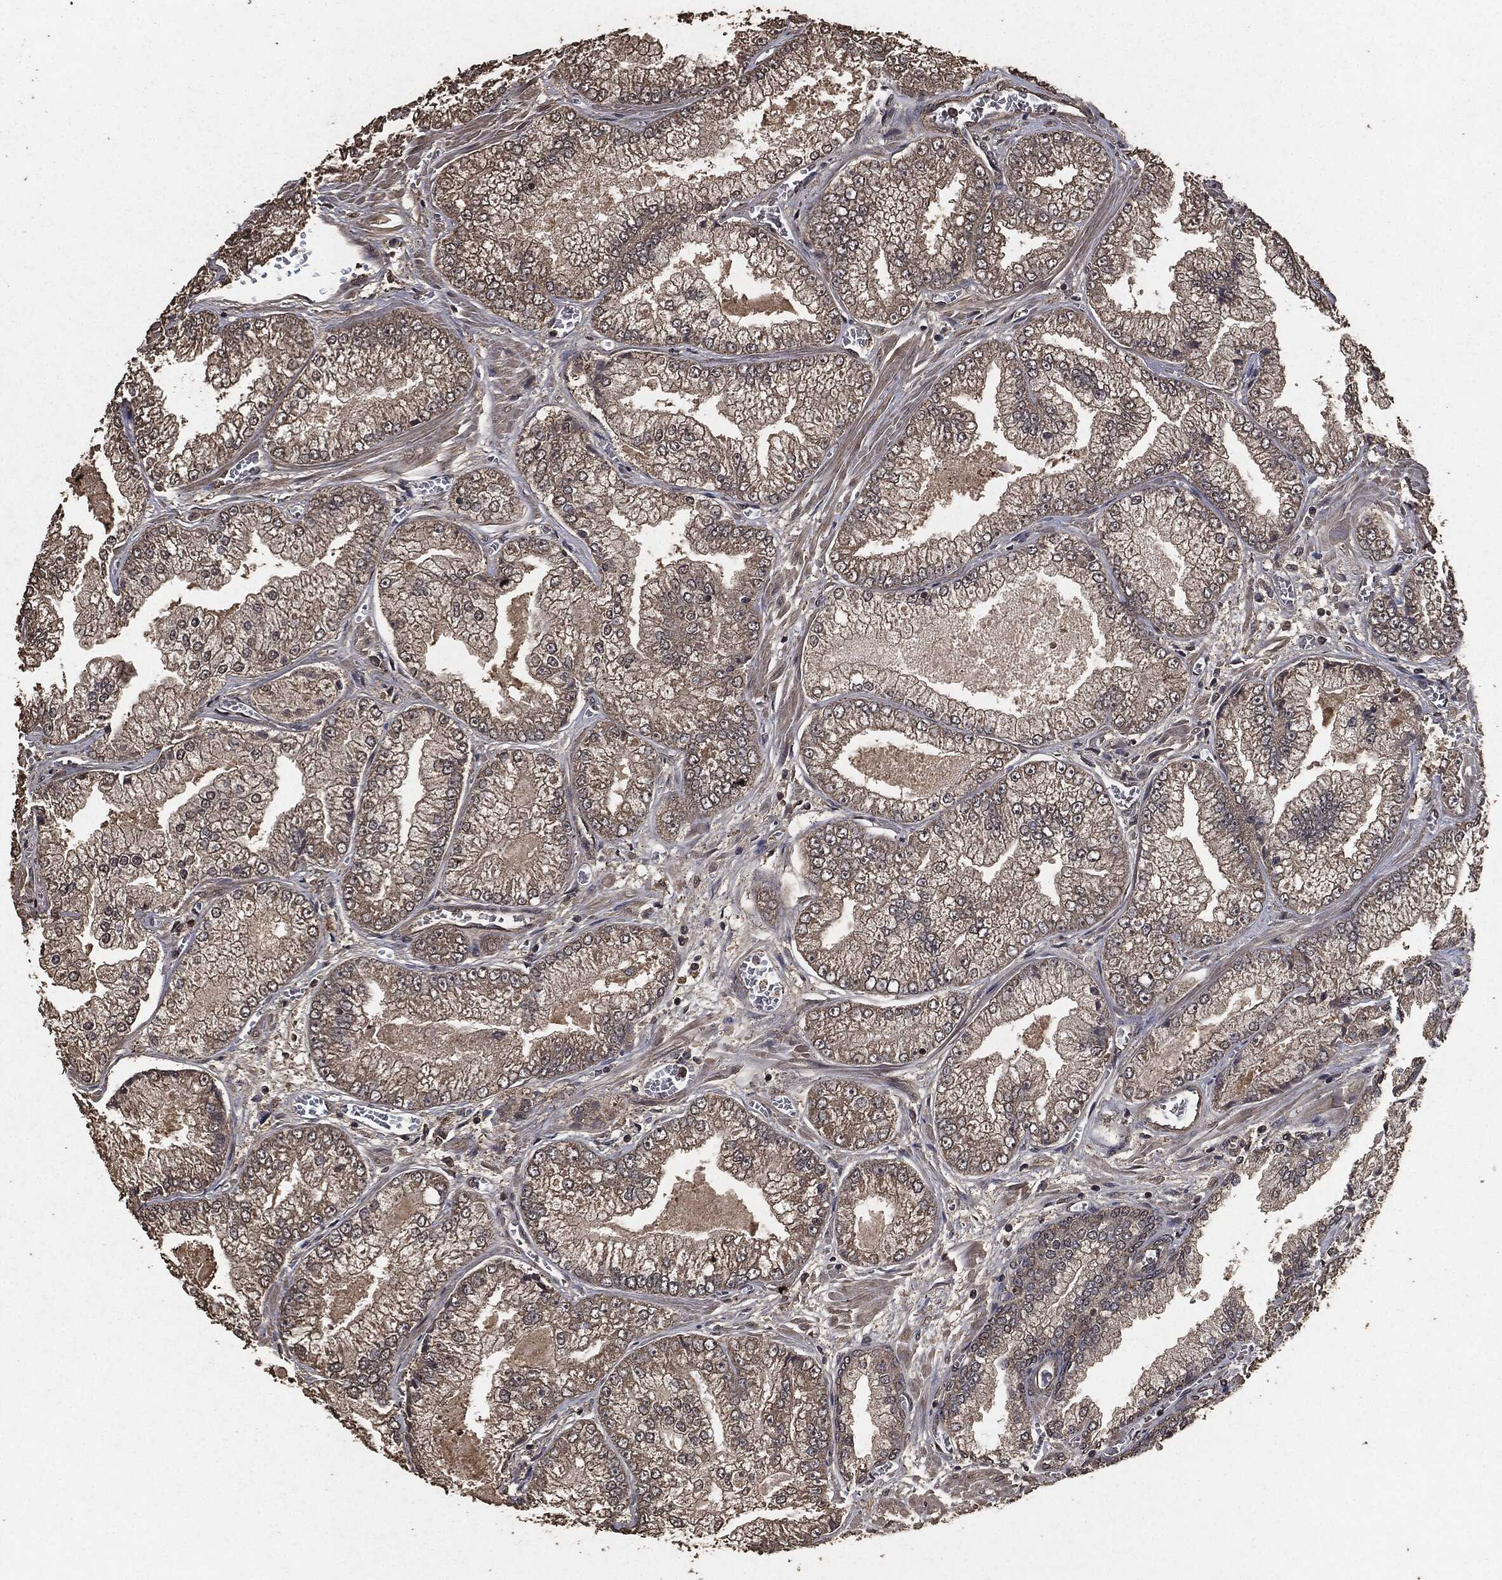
{"staining": {"intensity": "moderate", "quantity": "25%-75%", "location": "cytoplasmic/membranous"}, "tissue": "prostate cancer", "cell_type": "Tumor cells", "image_type": "cancer", "snomed": [{"axis": "morphology", "description": "Adenocarcinoma, Low grade"}, {"axis": "topography", "description": "Prostate"}], "caption": "Approximately 25%-75% of tumor cells in prostate cancer (low-grade adenocarcinoma) show moderate cytoplasmic/membranous protein positivity as visualized by brown immunohistochemical staining.", "gene": "AKT1S1", "patient": {"sex": "male", "age": 57}}